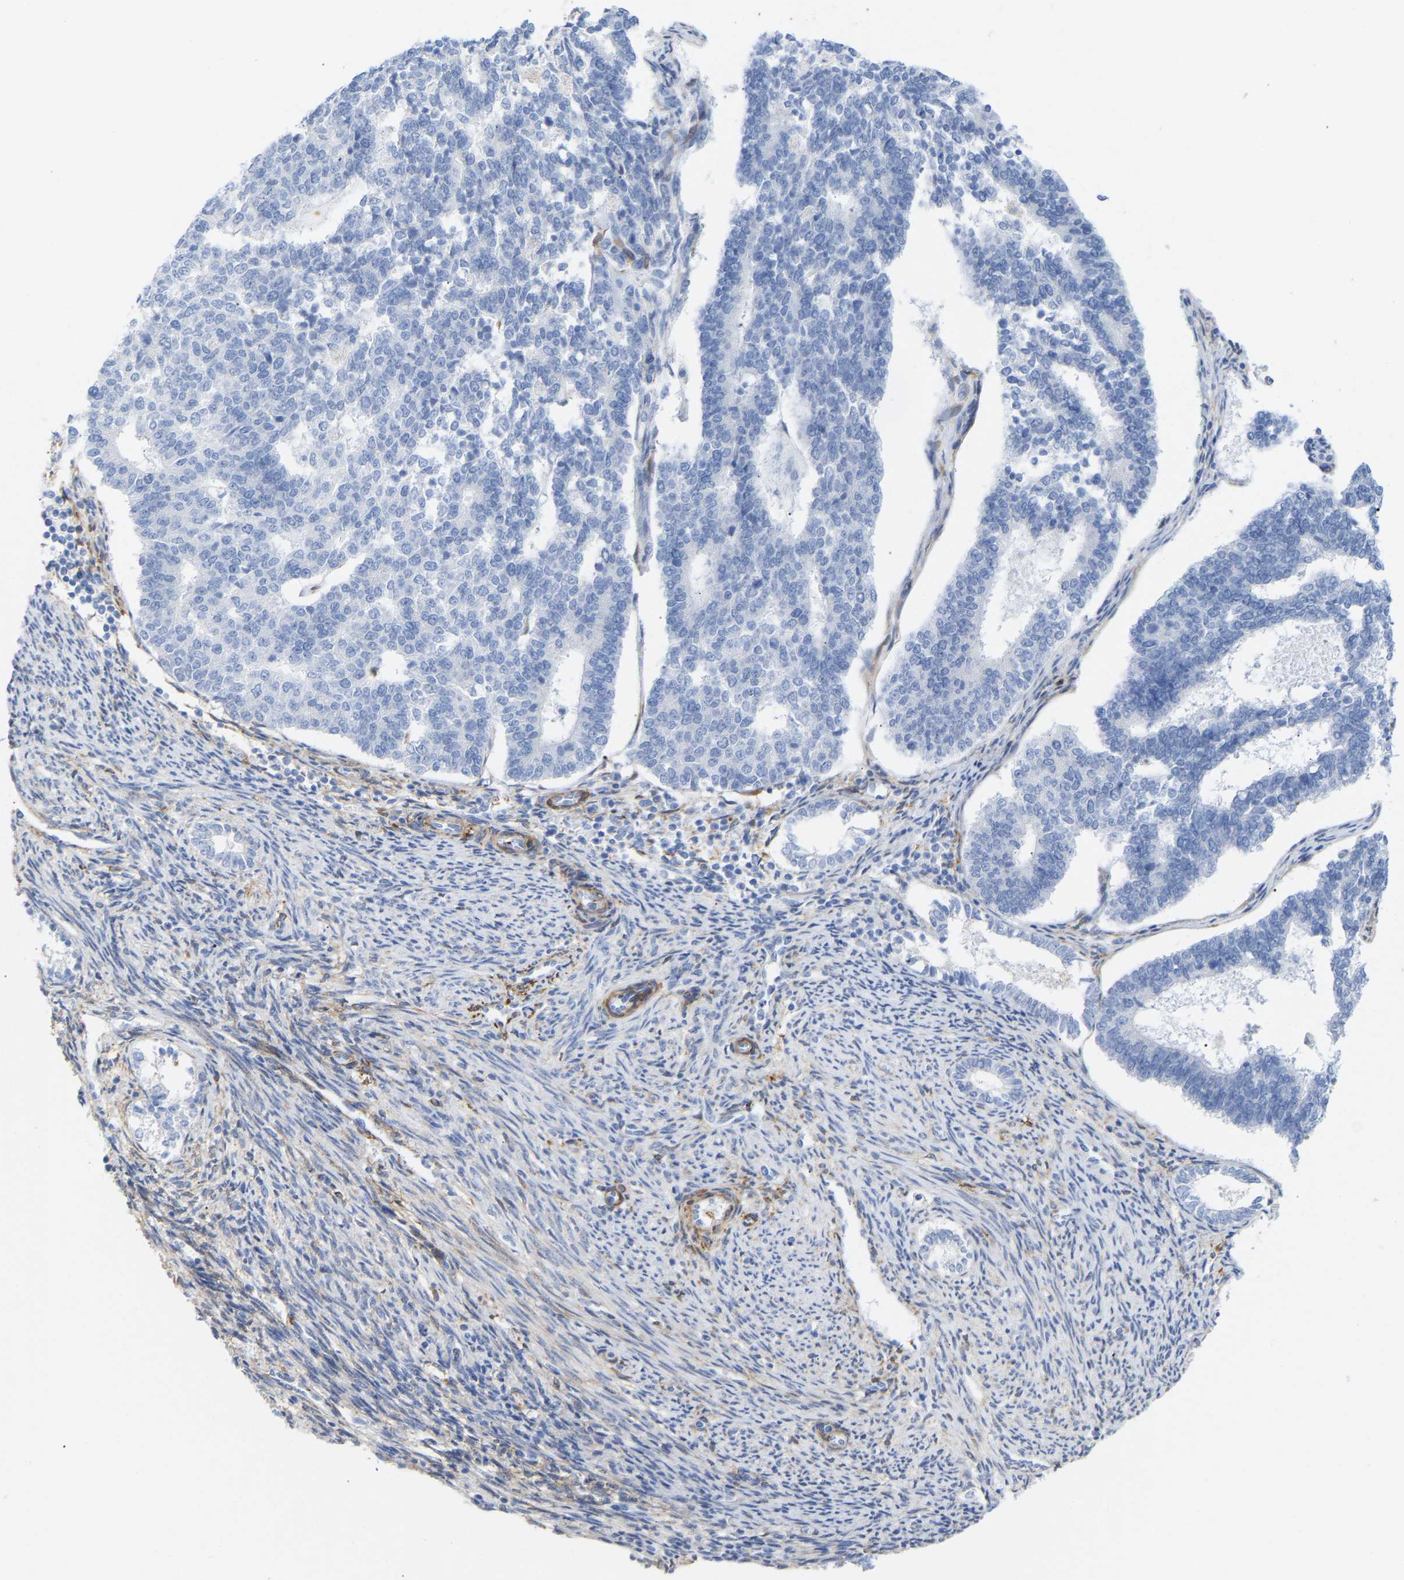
{"staining": {"intensity": "negative", "quantity": "none", "location": "none"}, "tissue": "endometrial cancer", "cell_type": "Tumor cells", "image_type": "cancer", "snomed": [{"axis": "morphology", "description": "Adenocarcinoma, NOS"}, {"axis": "topography", "description": "Endometrium"}], "caption": "DAB (3,3'-diaminobenzidine) immunohistochemical staining of adenocarcinoma (endometrial) shows no significant positivity in tumor cells.", "gene": "AMPH", "patient": {"sex": "female", "age": 70}}